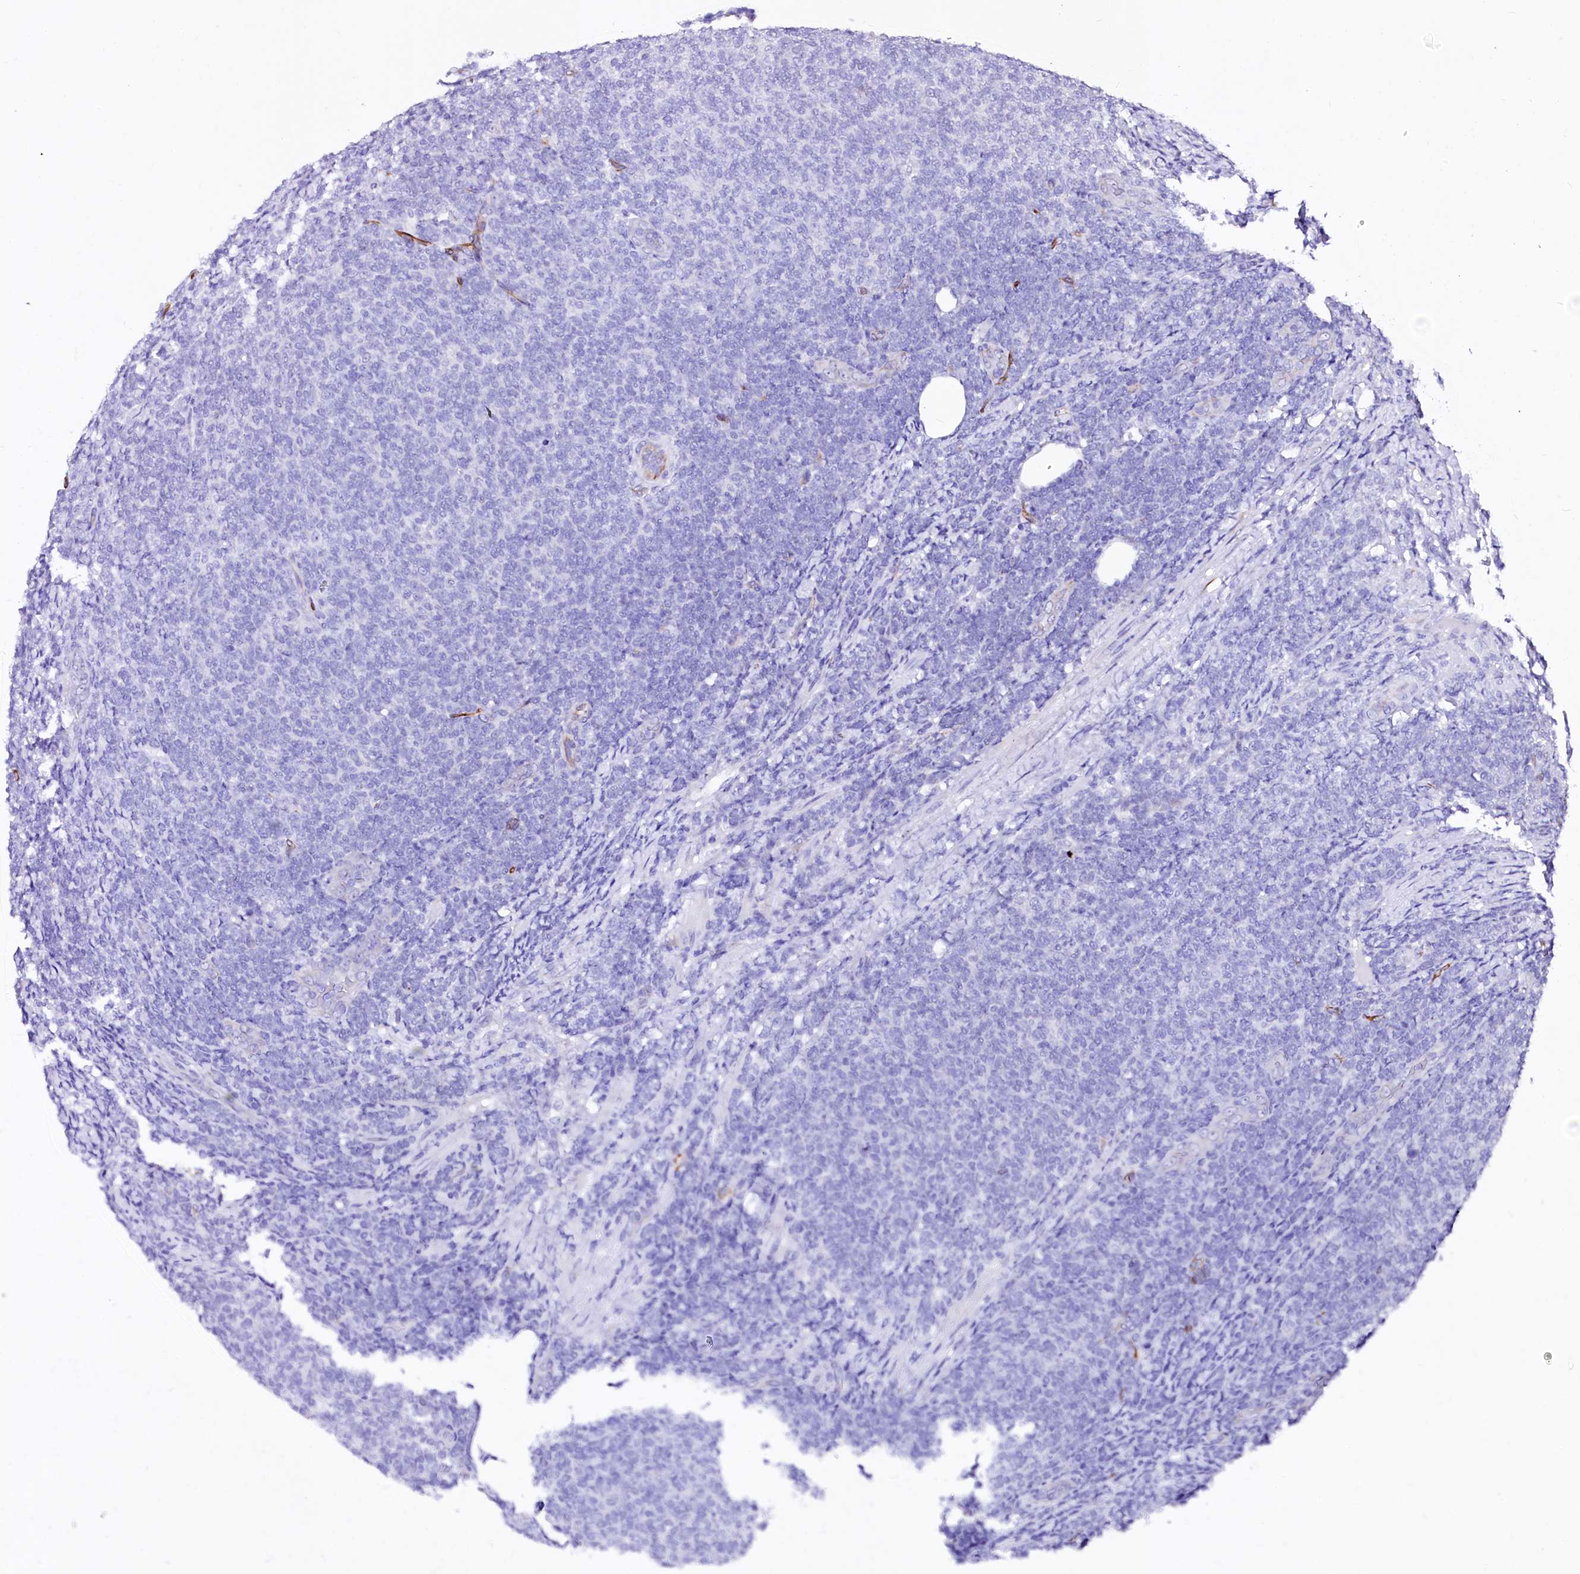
{"staining": {"intensity": "negative", "quantity": "none", "location": "none"}, "tissue": "lymphoma", "cell_type": "Tumor cells", "image_type": "cancer", "snomed": [{"axis": "morphology", "description": "Malignant lymphoma, non-Hodgkin's type, Low grade"}, {"axis": "topography", "description": "Lymph node"}], "caption": "Immunohistochemistry image of neoplastic tissue: lymphoma stained with DAB exhibits no significant protein expression in tumor cells.", "gene": "SFR1", "patient": {"sex": "male", "age": 66}}